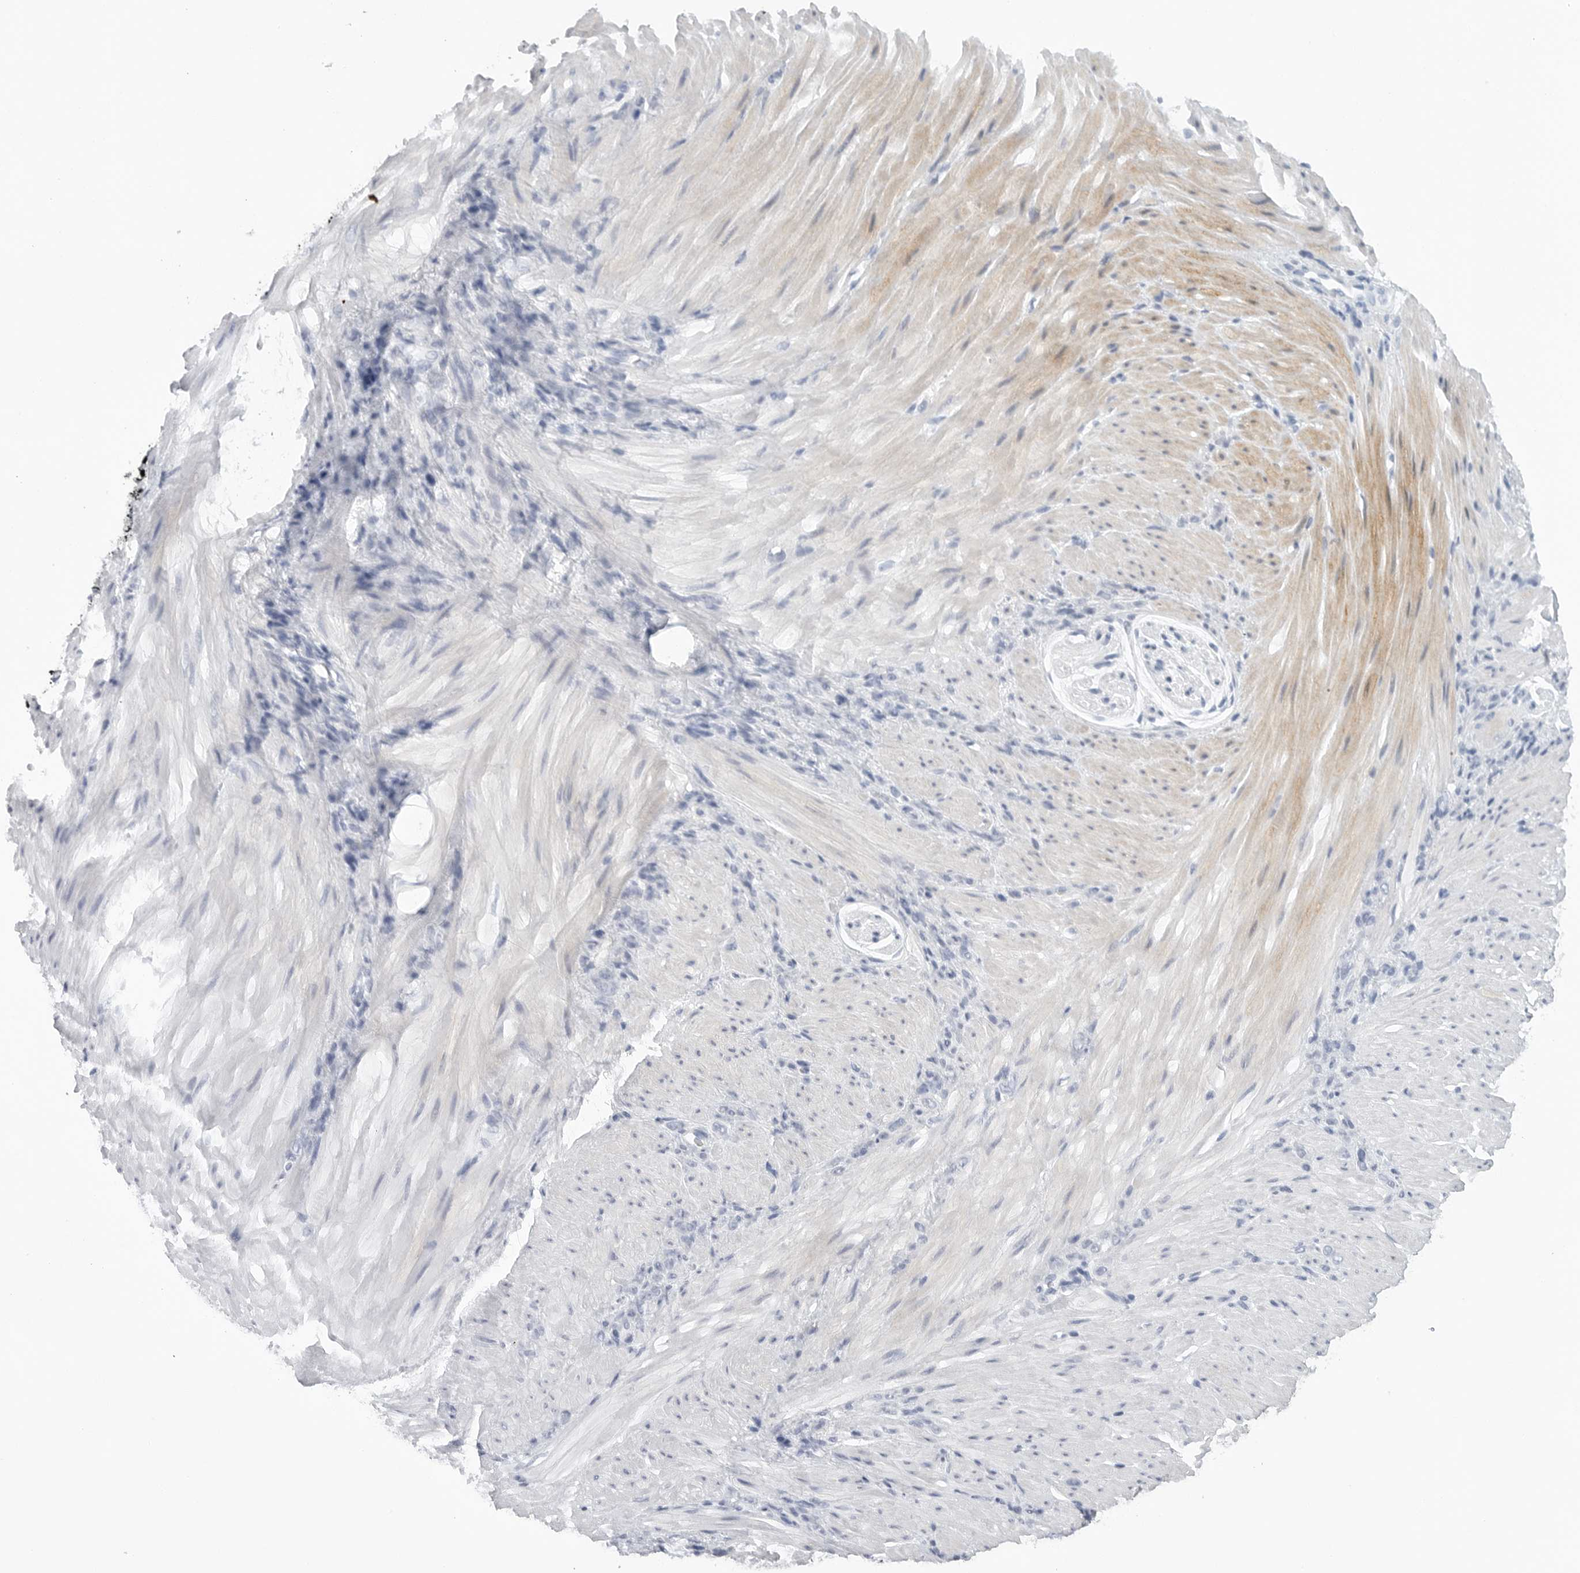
{"staining": {"intensity": "negative", "quantity": "none", "location": "none"}, "tissue": "stomach cancer", "cell_type": "Tumor cells", "image_type": "cancer", "snomed": [{"axis": "morphology", "description": "Normal tissue, NOS"}, {"axis": "morphology", "description": "Adenocarcinoma, NOS"}, {"axis": "topography", "description": "Stomach"}], "caption": "Immunohistochemical staining of stomach adenocarcinoma exhibits no significant expression in tumor cells. (DAB immunohistochemistry (IHC) visualized using brightfield microscopy, high magnification).", "gene": "TNR", "patient": {"sex": "male", "age": 82}}